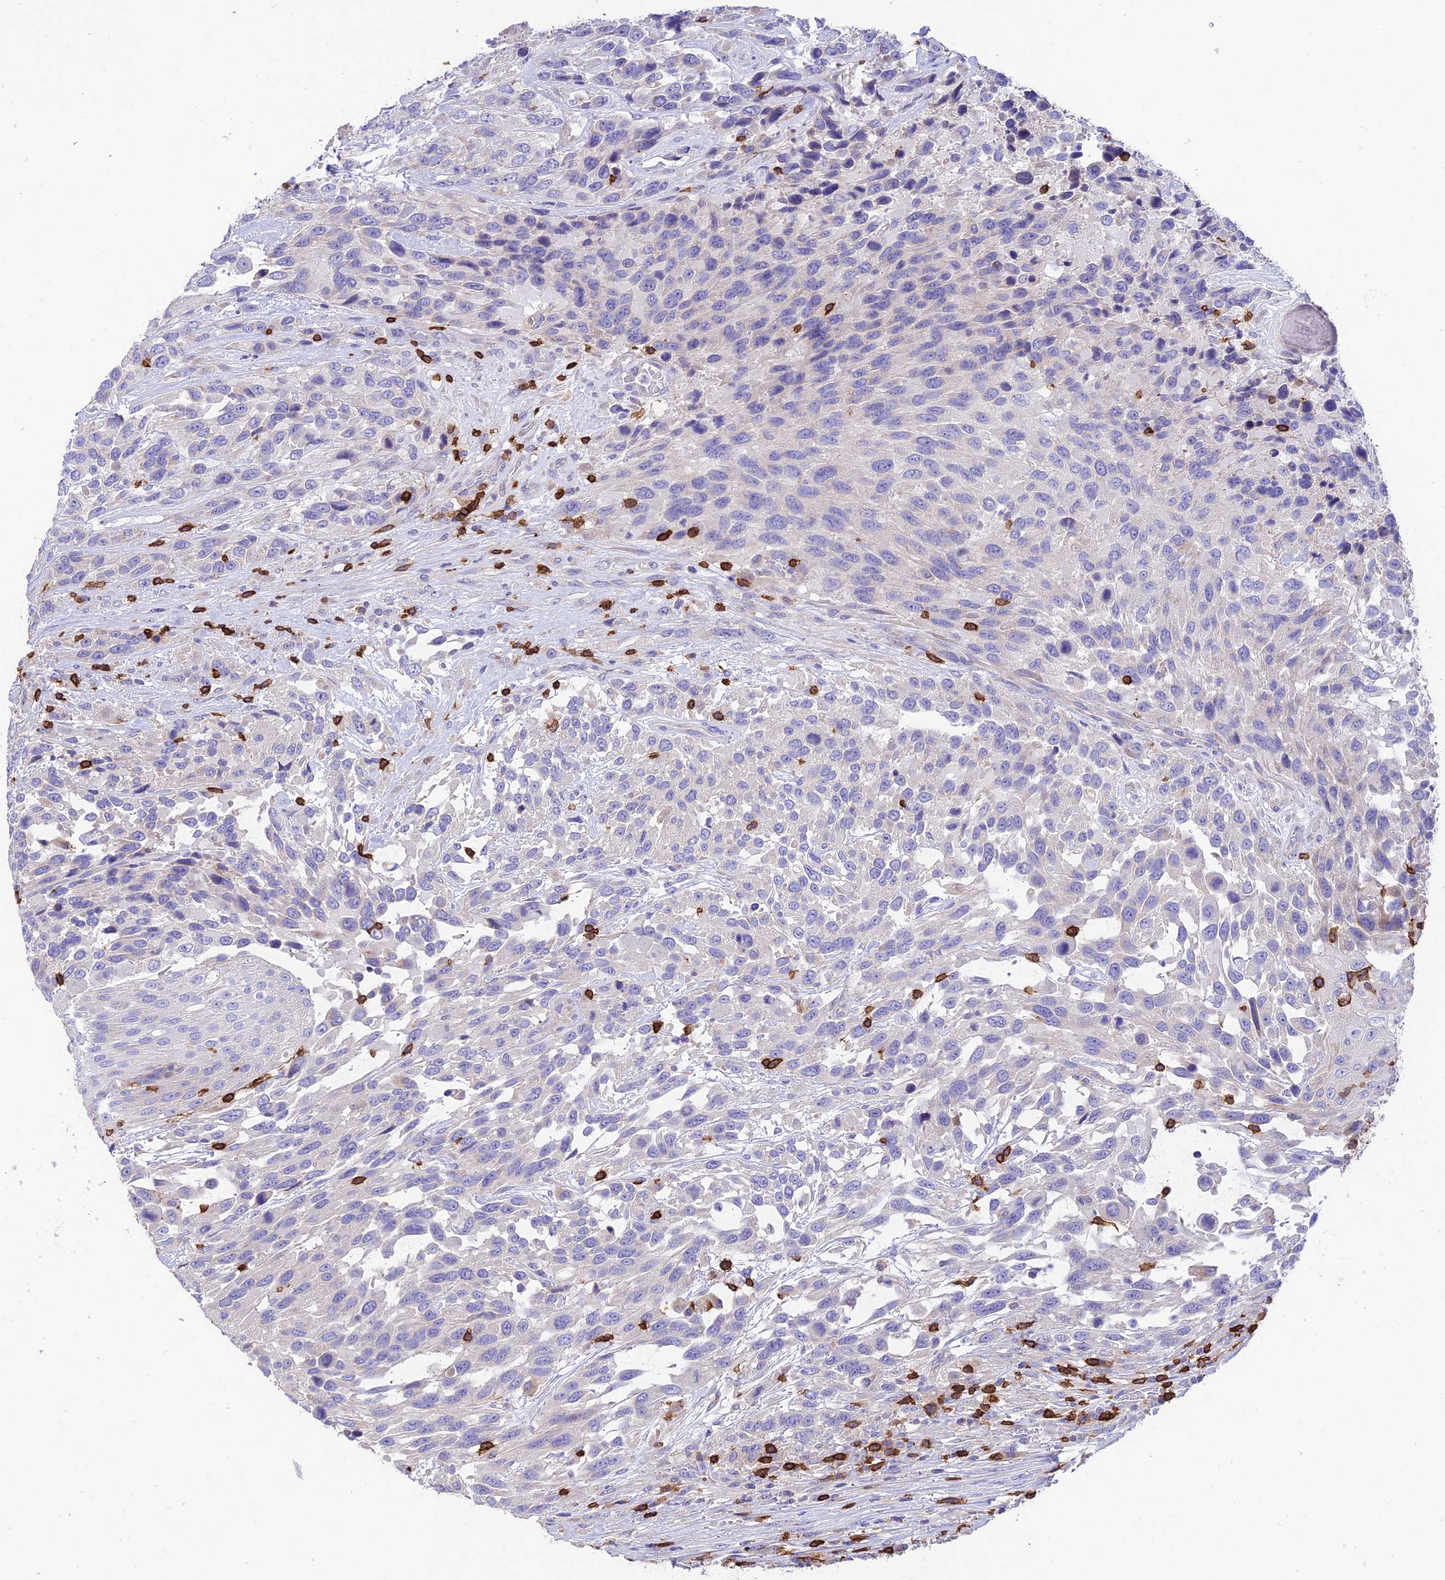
{"staining": {"intensity": "negative", "quantity": "none", "location": "none"}, "tissue": "urothelial cancer", "cell_type": "Tumor cells", "image_type": "cancer", "snomed": [{"axis": "morphology", "description": "Urothelial carcinoma, High grade"}, {"axis": "topography", "description": "Urinary bladder"}], "caption": "Urothelial cancer was stained to show a protein in brown. There is no significant expression in tumor cells.", "gene": "PTPRCAP", "patient": {"sex": "female", "age": 70}}